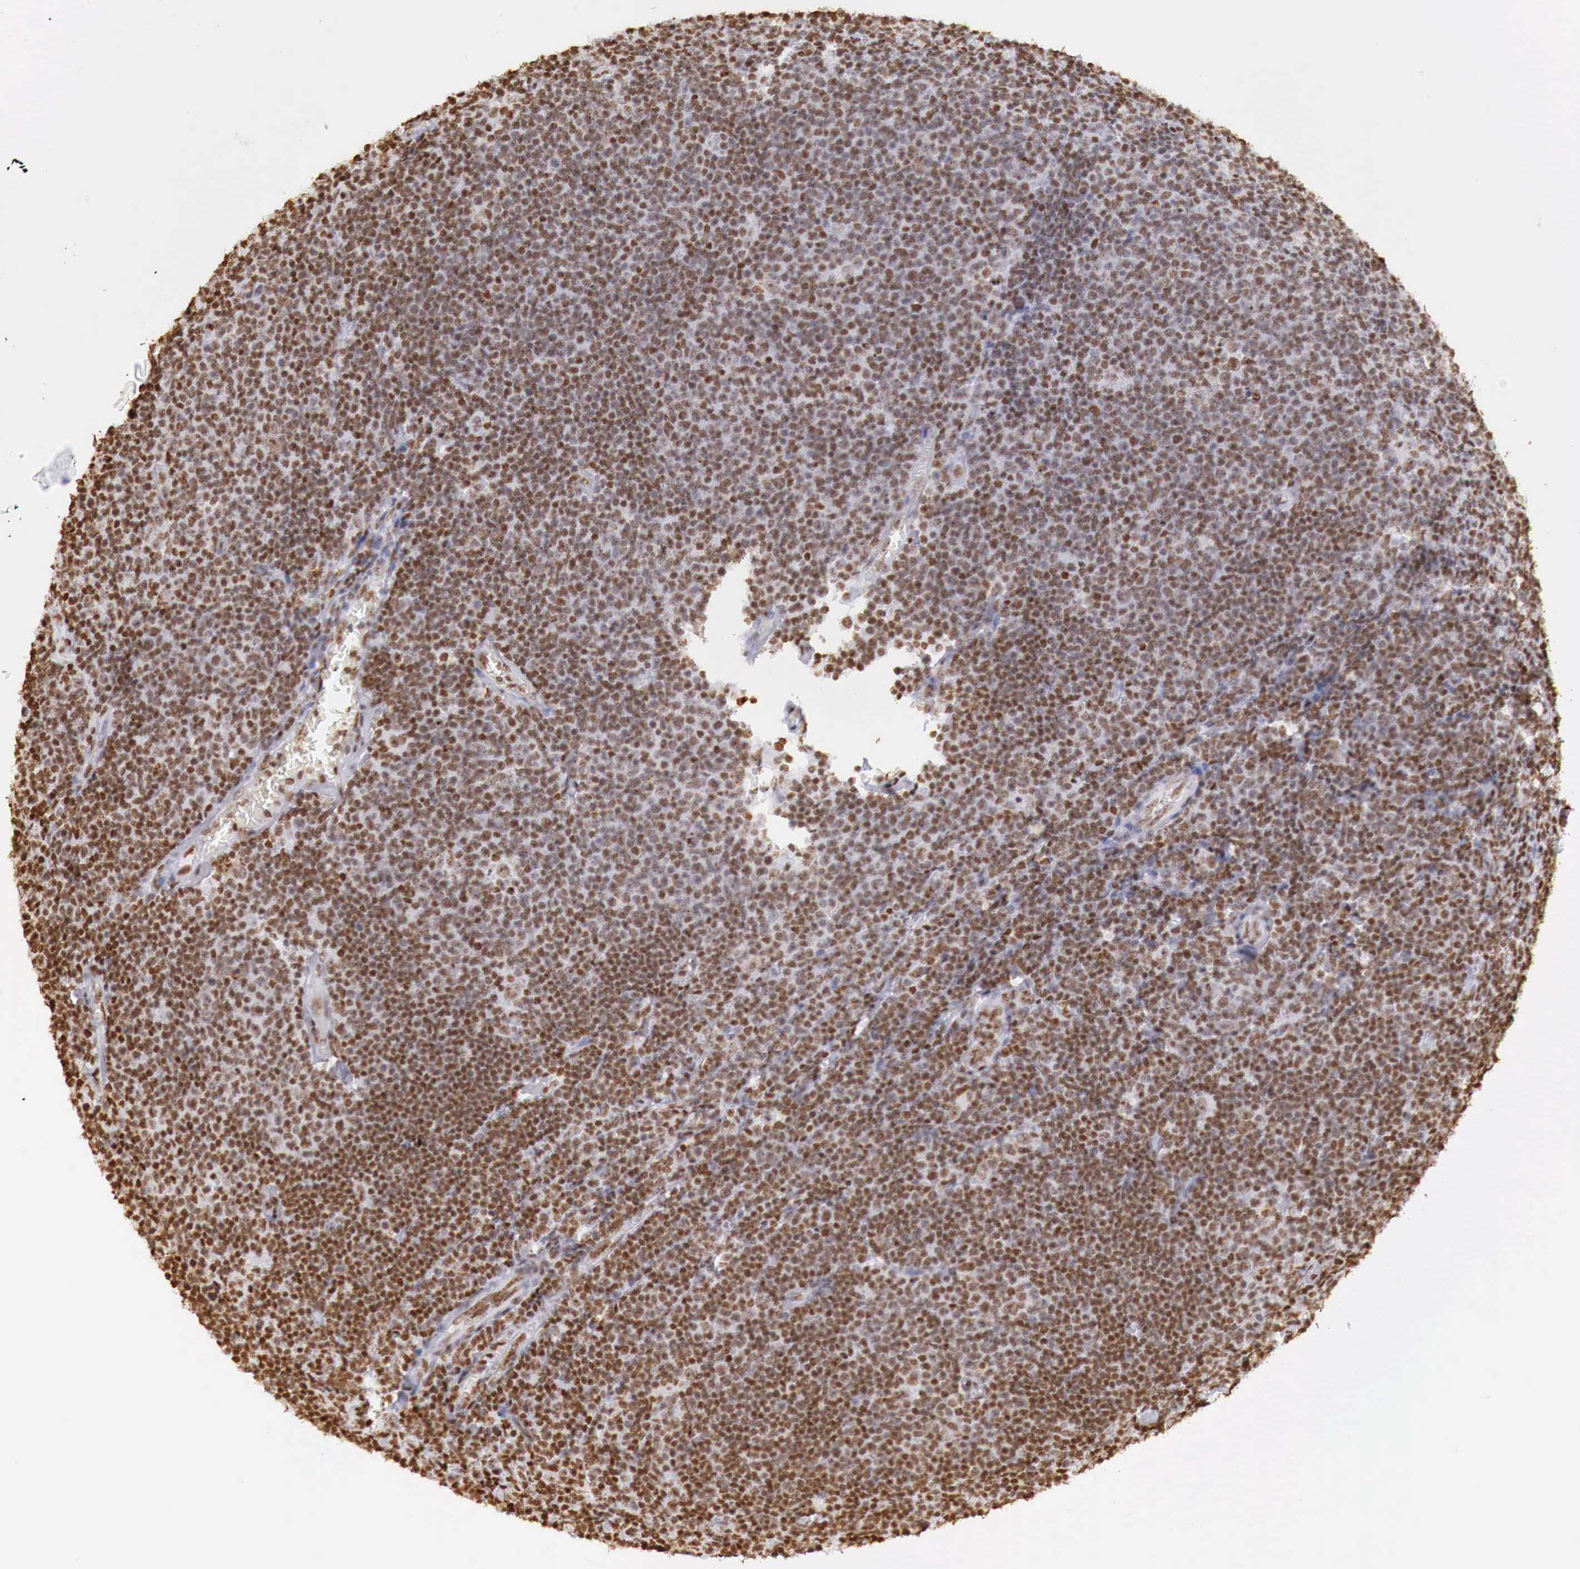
{"staining": {"intensity": "strong", "quantity": ">75%", "location": "nuclear"}, "tissue": "lymphoma", "cell_type": "Tumor cells", "image_type": "cancer", "snomed": [{"axis": "morphology", "description": "Malignant lymphoma, non-Hodgkin's type, Low grade"}, {"axis": "topography", "description": "Lymph node"}], "caption": "A high amount of strong nuclear expression is appreciated in about >75% of tumor cells in malignant lymphoma, non-Hodgkin's type (low-grade) tissue.", "gene": "DKC1", "patient": {"sex": "male", "age": 74}}